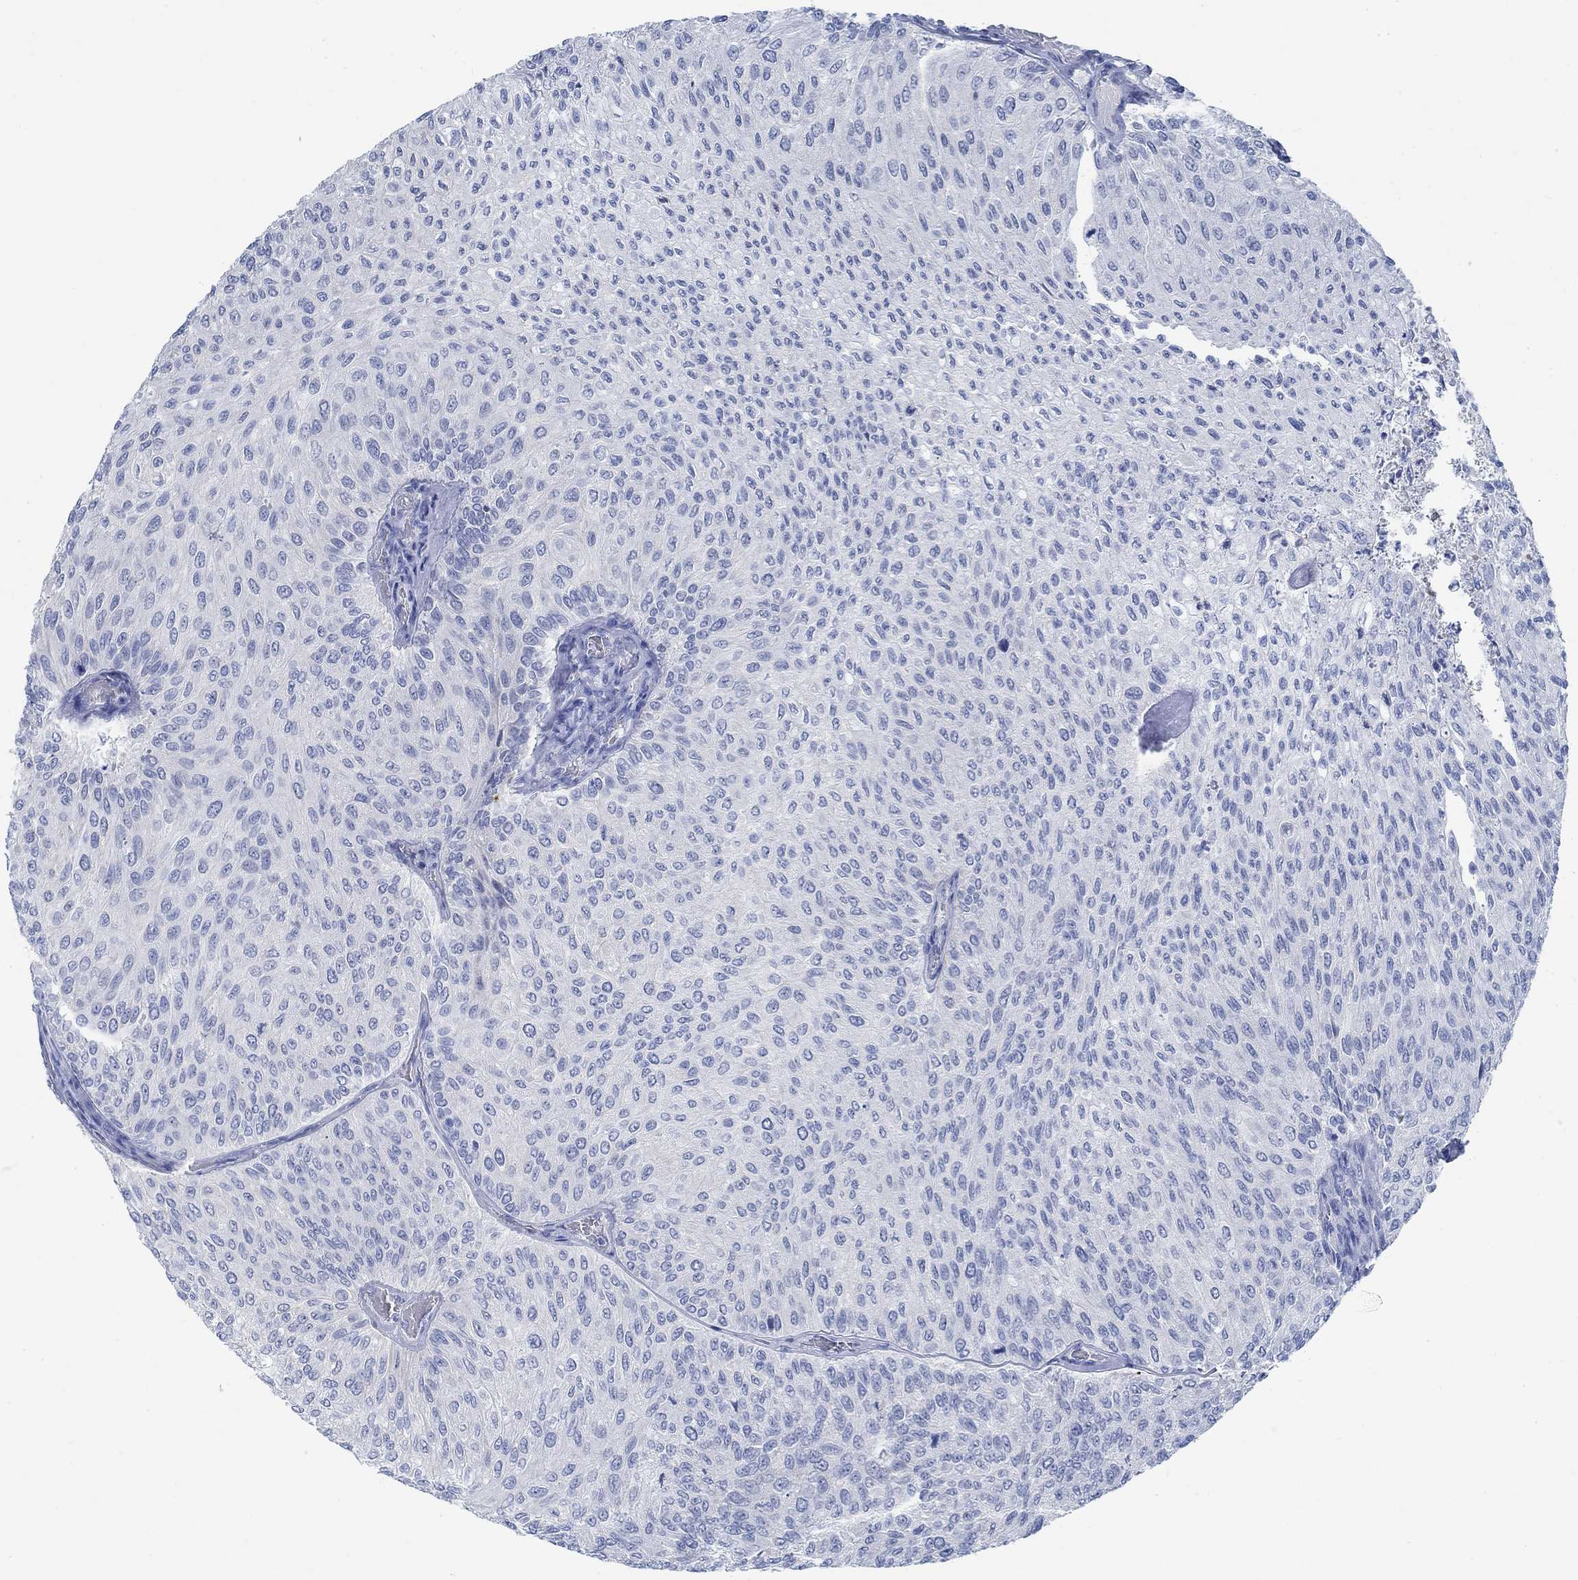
{"staining": {"intensity": "negative", "quantity": "none", "location": "none"}, "tissue": "urothelial cancer", "cell_type": "Tumor cells", "image_type": "cancer", "snomed": [{"axis": "morphology", "description": "Urothelial carcinoma, Low grade"}, {"axis": "topography", "description": "Urinary bladder"}], "caption": "IHC of human urothelial cancer reveals no staining in tumor cells.", "gene": "RBM20", "patient": {"sex": "male", "age": 78}}